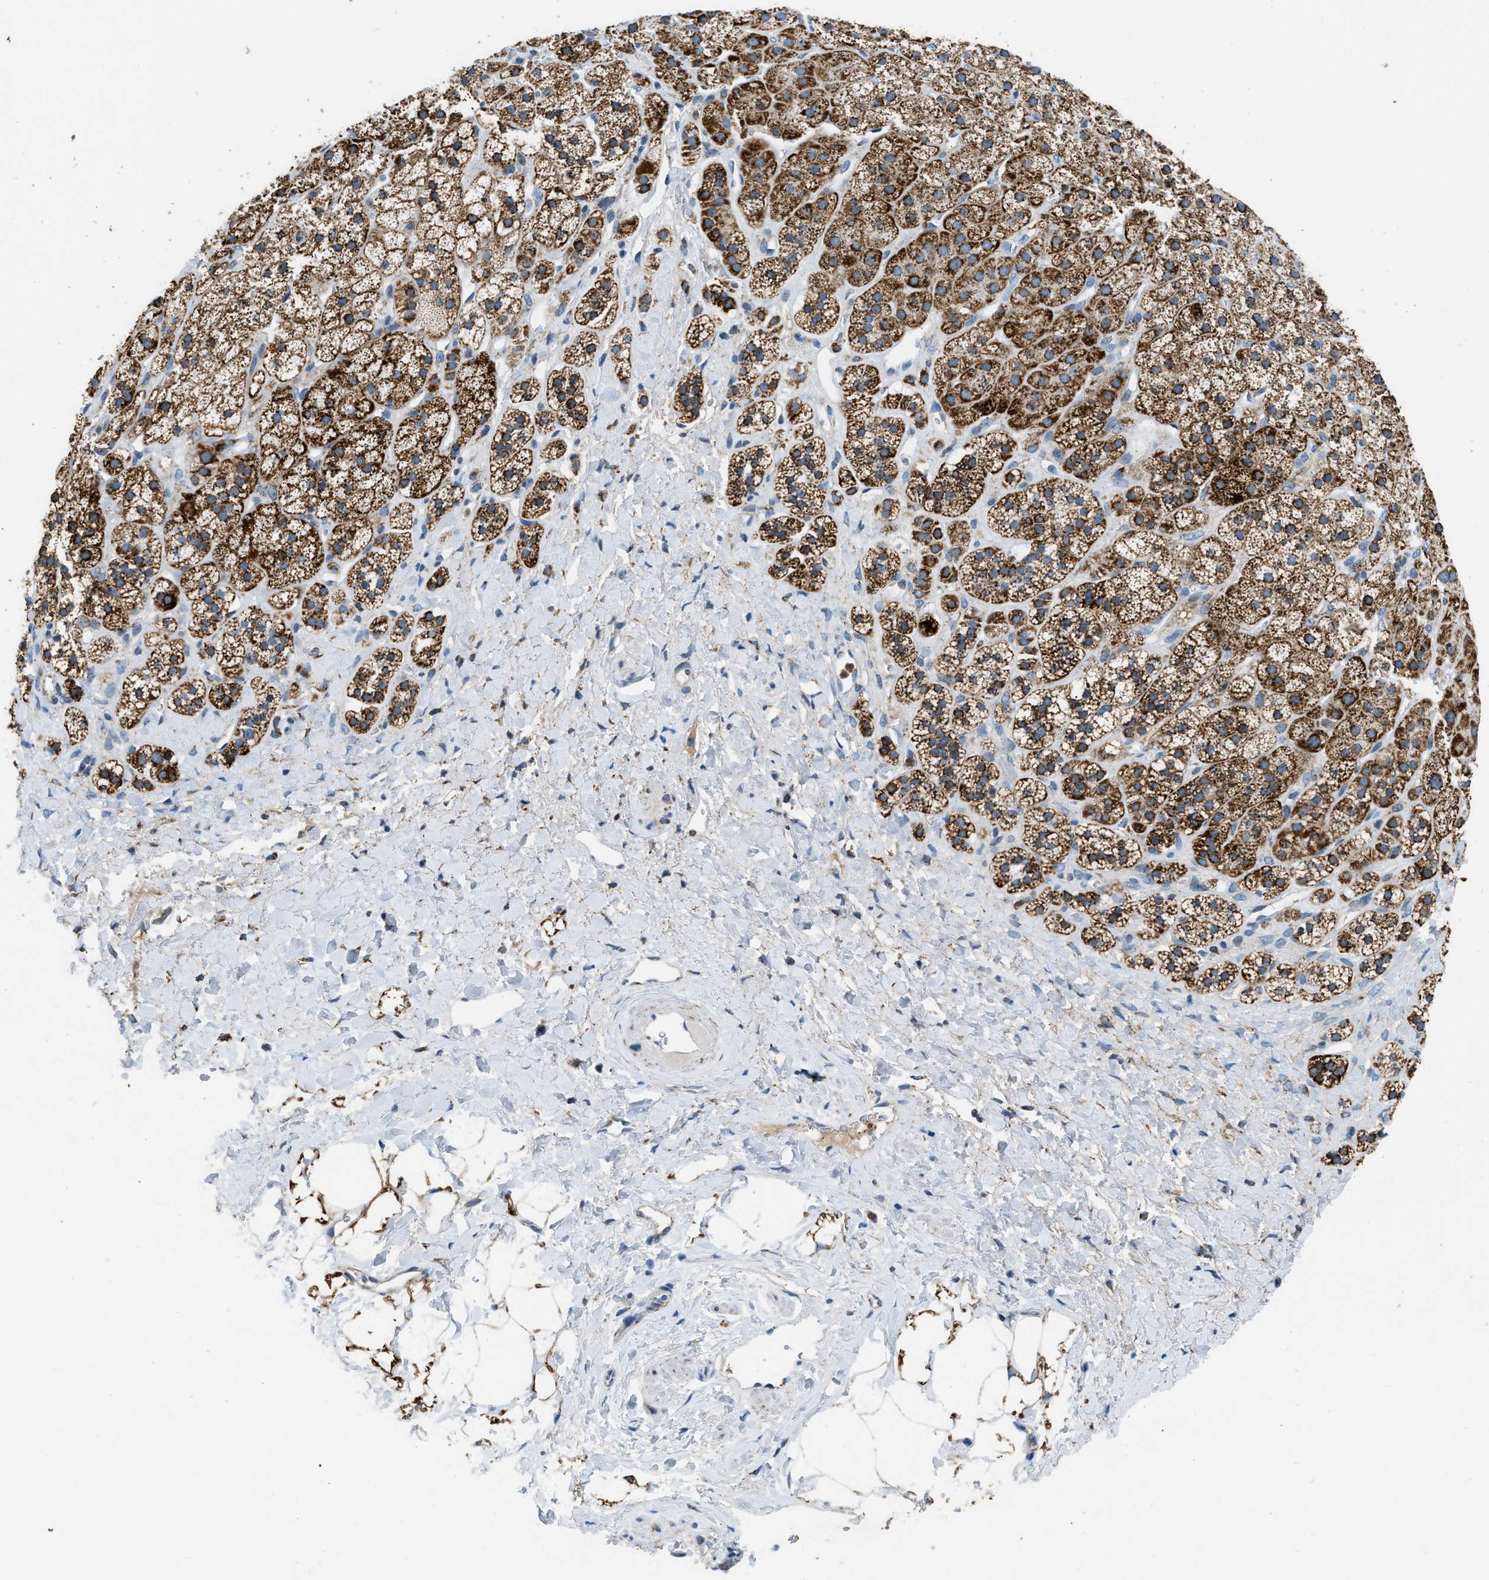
{"staining": {"intensity": "strong", "quantity": ">75%", "location": "cytoplasmic/membranous"}, "tissue": "adrenal gland", "cell_type": "Glandular cells", "image_type": "normal", "snomed": [{"axis": "morphology", "description": "Normal tissue, NOS"}, {"axis": "topography", "description": "Adrenal gland"}], "caption": "Protein positivity by immunohistochemistry (IHC) shows strong cytoplasmic/membranous expression in about >75% of glandular cells in unremarkable adrenal gland. (DAB (3,3'-diaminobenzidine) IHC with brightfield microscopy, high magnification).", "gene": "ACADVL", "patient": {"sex": "male", "age": 56}}